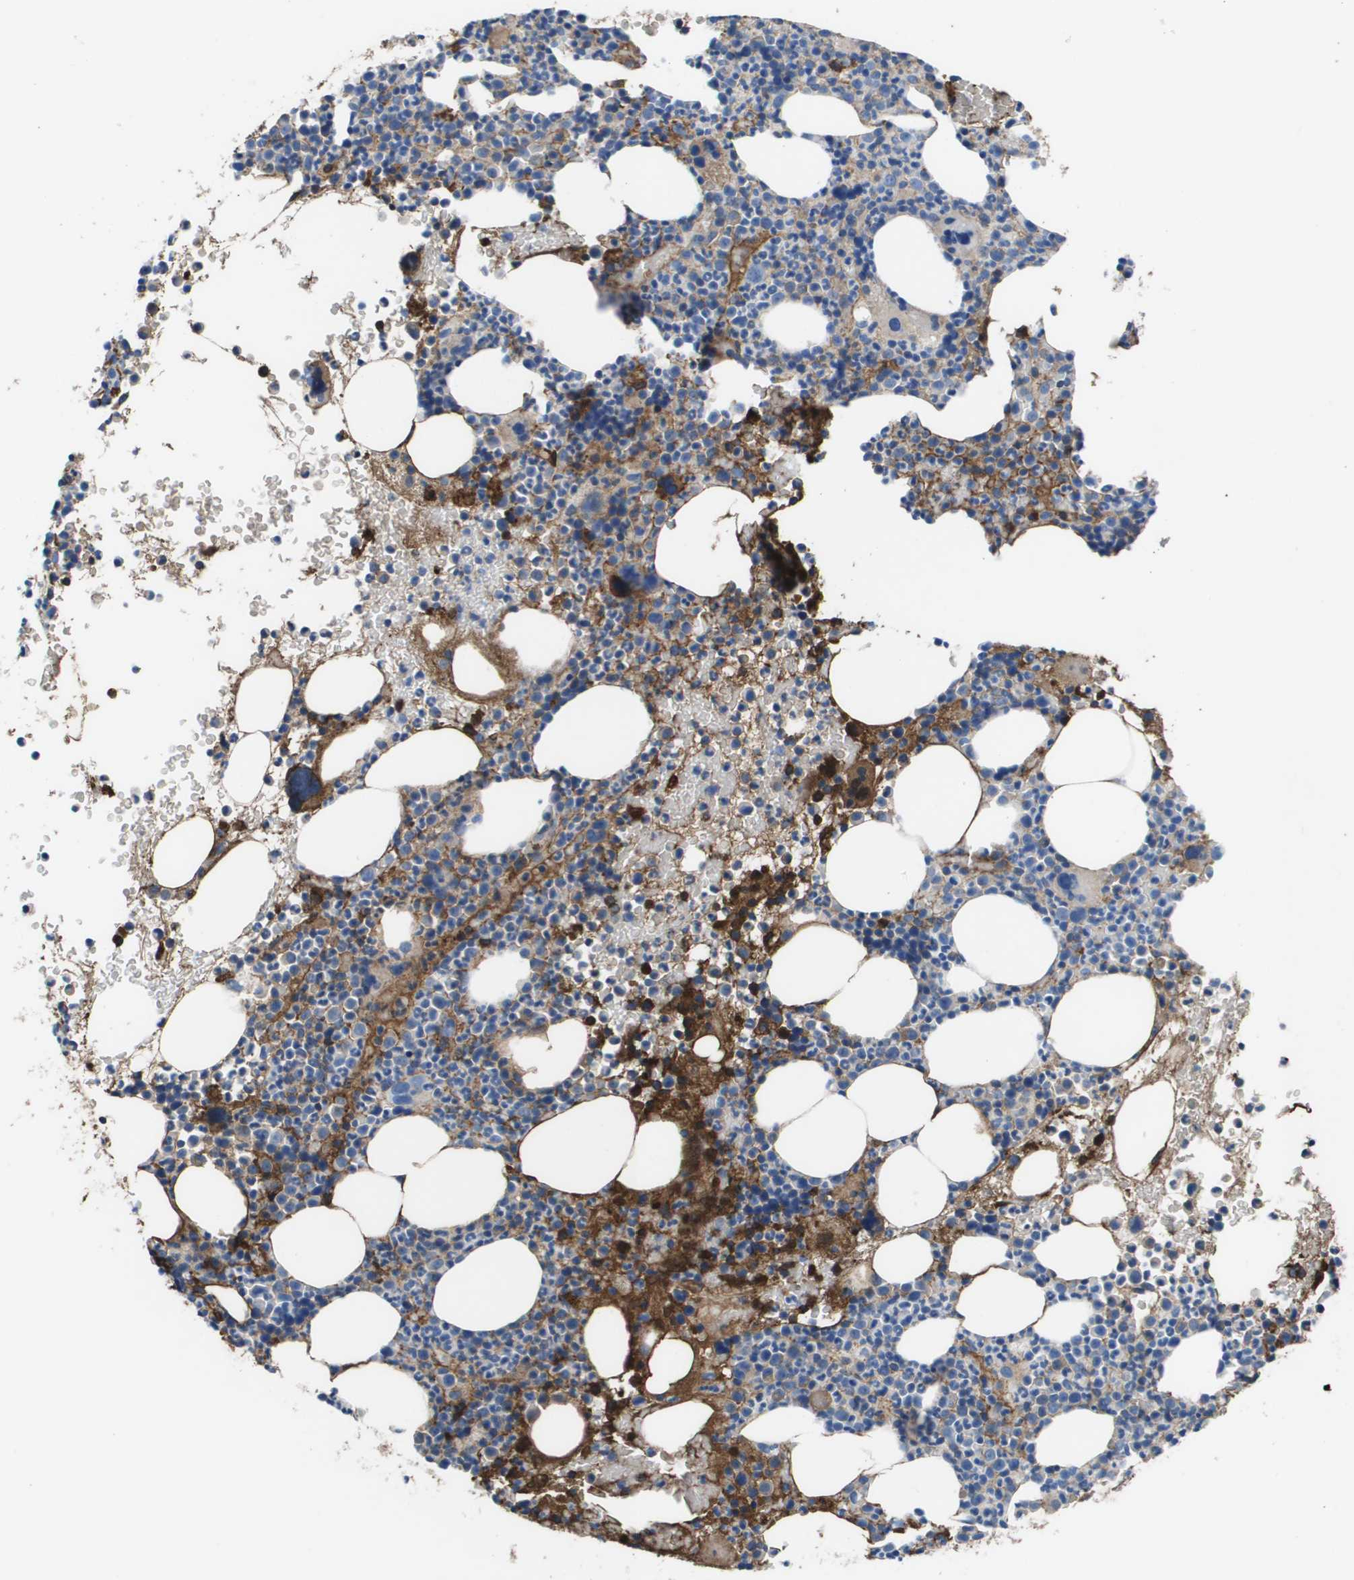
{"staining": {"intensity": "moderate", "quantity": "25%-75%", "location": "cytoplasmic/membranous"}, "tissue": "bone marrow", "cell_type": "Hematopoietic cells", "image_type": "normal", "snomed": [{"axis": "morphology", "description": "Normal tissue, NOS"}, {"axis": "morphology", "description": "Inflammation, NOS"}, {"axis": "topography", "description": "Bone marrow"}], "caption": "Protein expression analysis of benign bone marrow shows moderate cytoplasmic/membranous expression in about 25%-75% of hematopoietic cells. (IHC, brightfield microscopy, high magnification).", "gene": "VTN", "patient": {"sex": "male", "age": 73}}